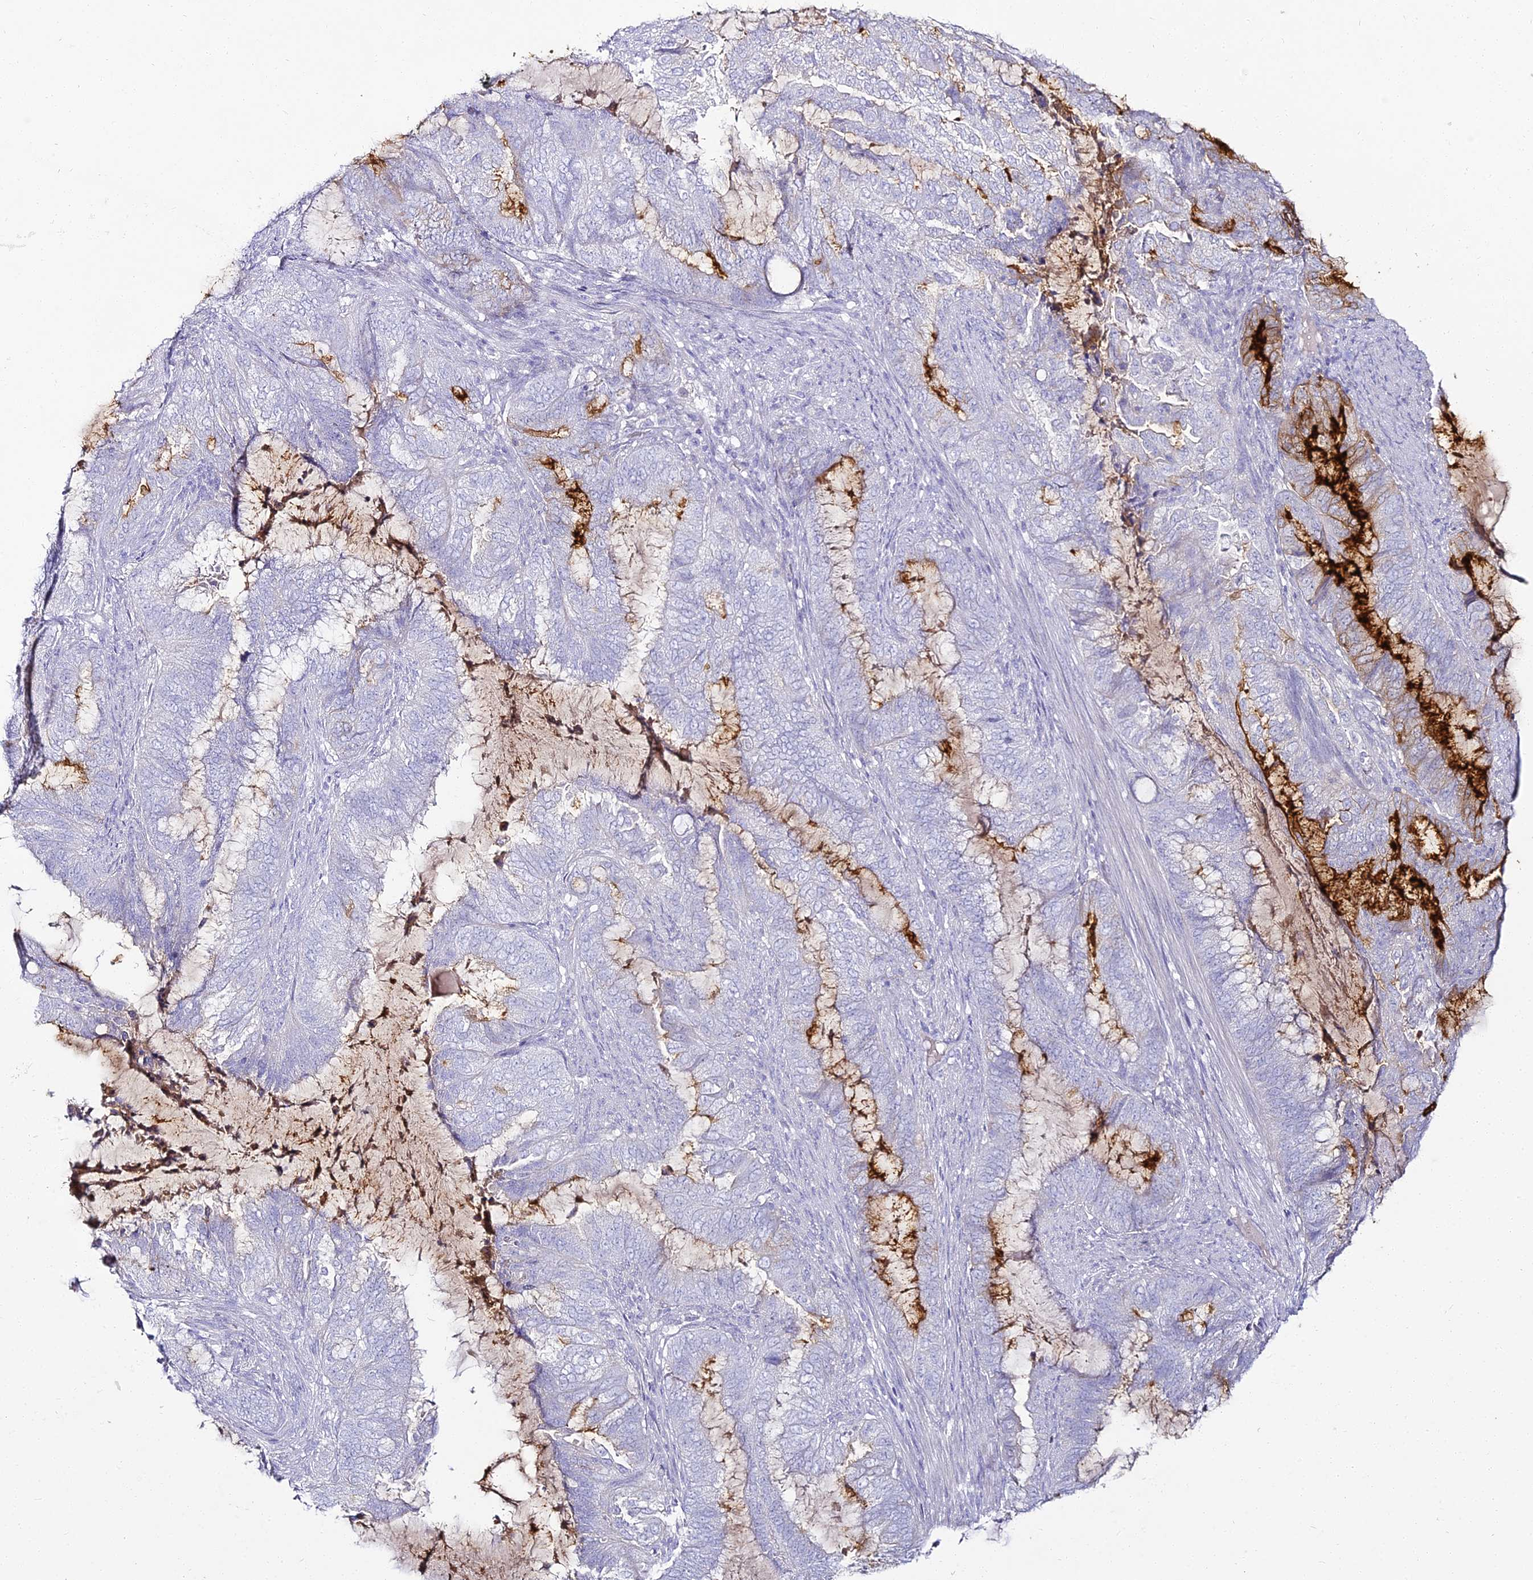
{"staining": {"intensity": "weak", "quantity": "<25%", "location": "cytoplasmic/membranous"}, "tissue": "endometrial cancer", "cell_type": "Tumor cells", "image_type": "cancer", "snomed": [{"axis": "morphology", "description": "Adenocarcinoma, NOS"}, {"axis": "topography", "description": "Endometrium"}], "caption": "High power microscopy micrograph of an immunohistochemistry photomicrograph of adenocarcinoma (endometrial), revealing no significant staining in tumor cells. (Stains: DAB immunohistochemistry with hematoxylin counter stain, Microscopy: brightfield microscopy at high magnification).", "gene": "ALPG", "patient": {"sex": "female", "age": 51}}